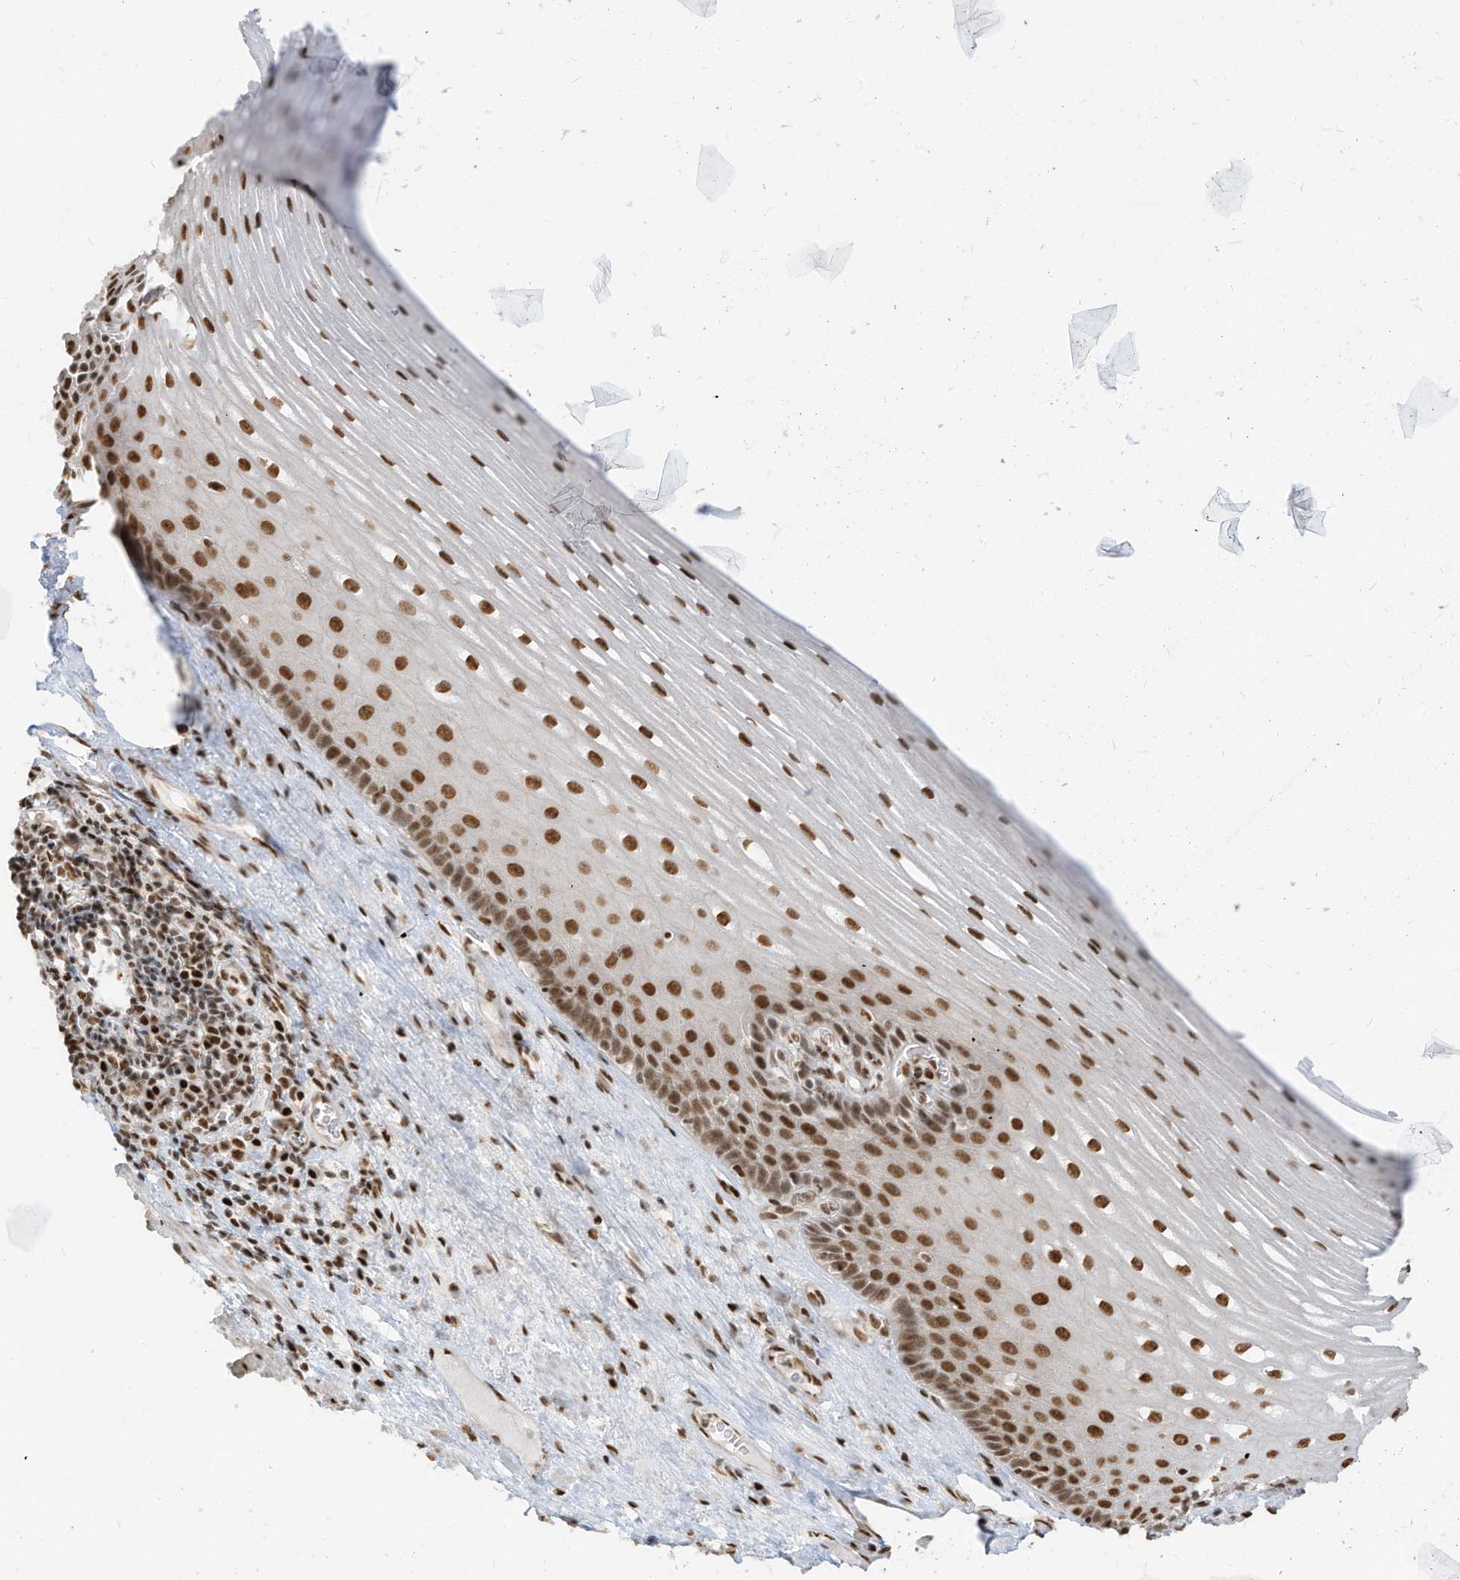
{"staining": {"intensity": "moderate", "quantity": ">75%", "location": "nuclear"}, "tissue": "esophagus", "cell_type": "Squamous epithelial cells", "image_type": "normal", "snomed": [{"axis": "morphology", "description": "Normal tissue, NOS"}, {"axis": "topography", "description": "Esophagus"}], "caption": "About >75% of squamous epithelial cells in benign esophagus demonstrate moderate nuclear protein expression as visualized by brown immunohistochemical staining.", "gene": "SAMD15", "patient": {"sex": "male", "age": 62}}